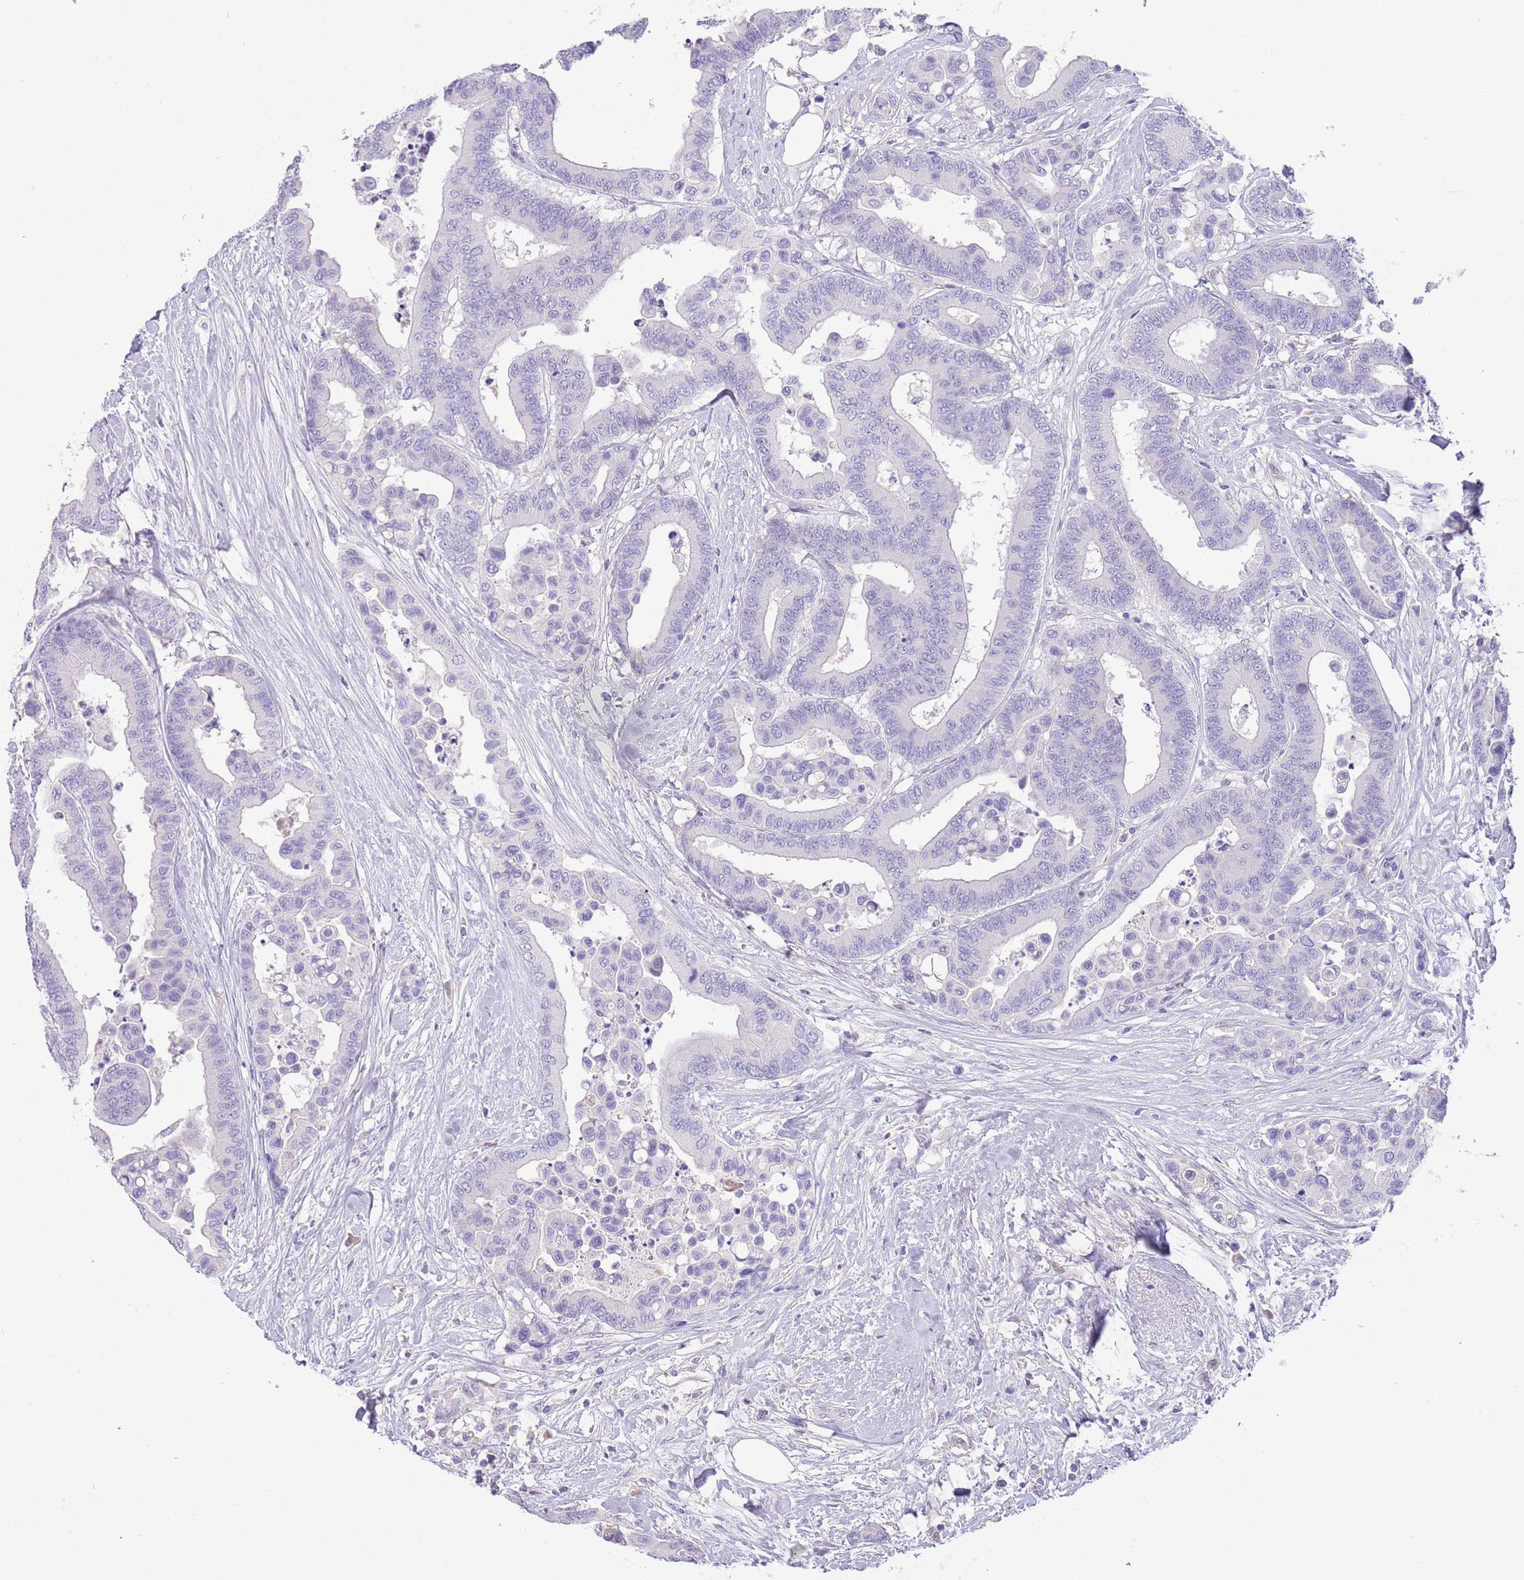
{"staining": {"intensity": "negative", "quantity": "none", "location": "none"}, "tissue": "colorectal cancer", "cell_type": "Tumor cells", "image_type": "cancer", "snomed": [{"axis": "morphology", "description": "Adenocarcinoma, NOS"}, {"axis": "topography", "description": "Colon"}], "caption": "This is a image of immunohistochemistry (IHC) staining of colorectal cancer (adenocarcinoma), which shows no expression in tumor cells.", "gene": "IGFL4", "patient": {"sex": "male", "age": 82}}